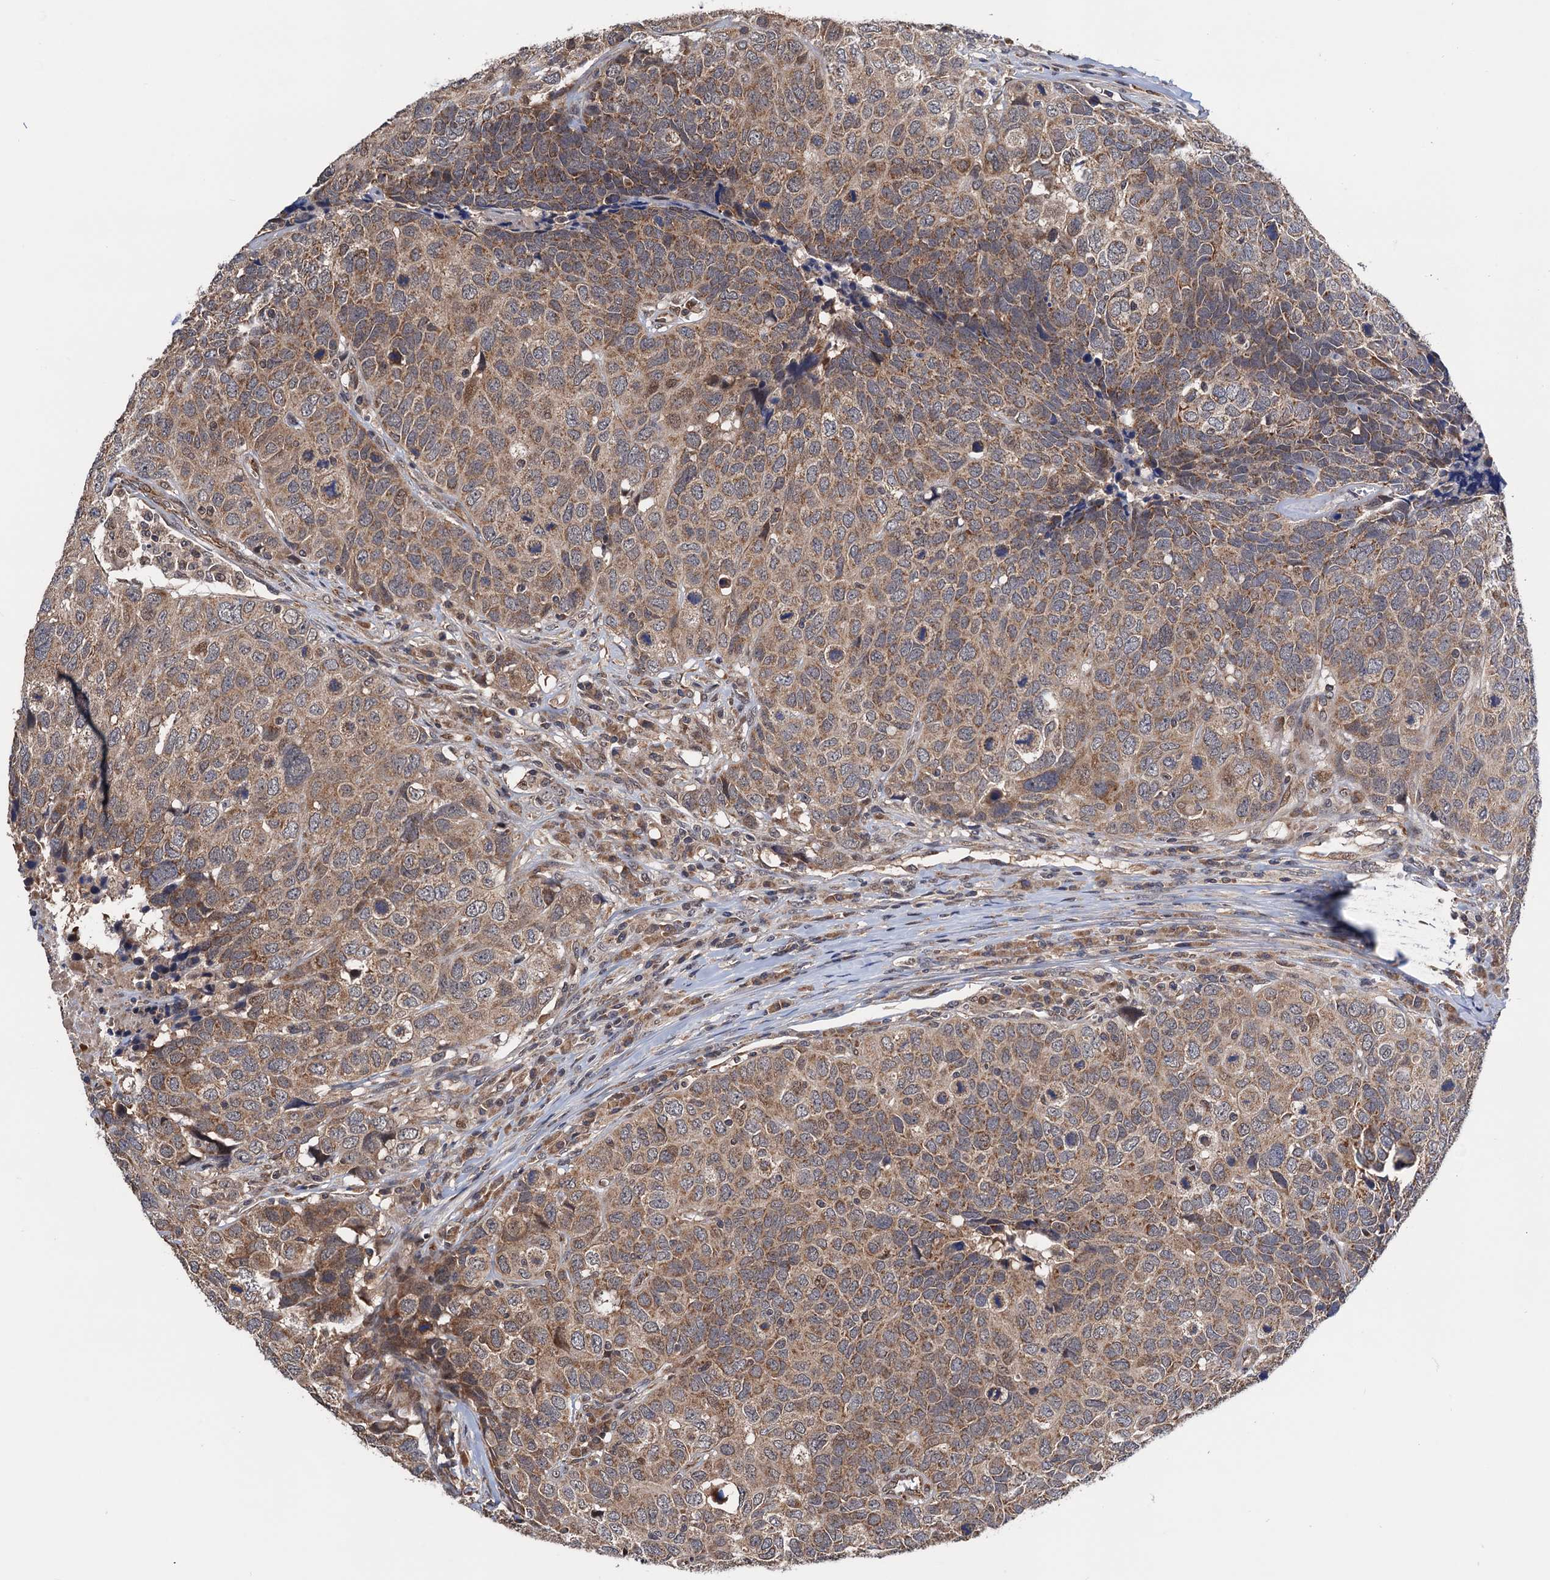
{"staining": {"intensity": "moderate", "quantity": ">75%", "location": "cytoplasmic/membranous"}, "tissue": "head and neck cancer", "cell_type": "Tumor cells", "image_type": "cancer", "snomed": [{"axis": "morphology", "description": "Squamous cell carcinoma, NOS"}, {"axis": "topography", "description": "Head-Neck"}], "caption": "This histopathology image demonstrates squamous cell carcinoma (head and neck) stained with IHC to label a protein in brown. The cytoplasmic/membranous of tumor cells show moderate positivity for the protein. Nuclei are counter-stained blue.", "gene": "NAA16", "patient": {"sex": "male", "age": 66}}